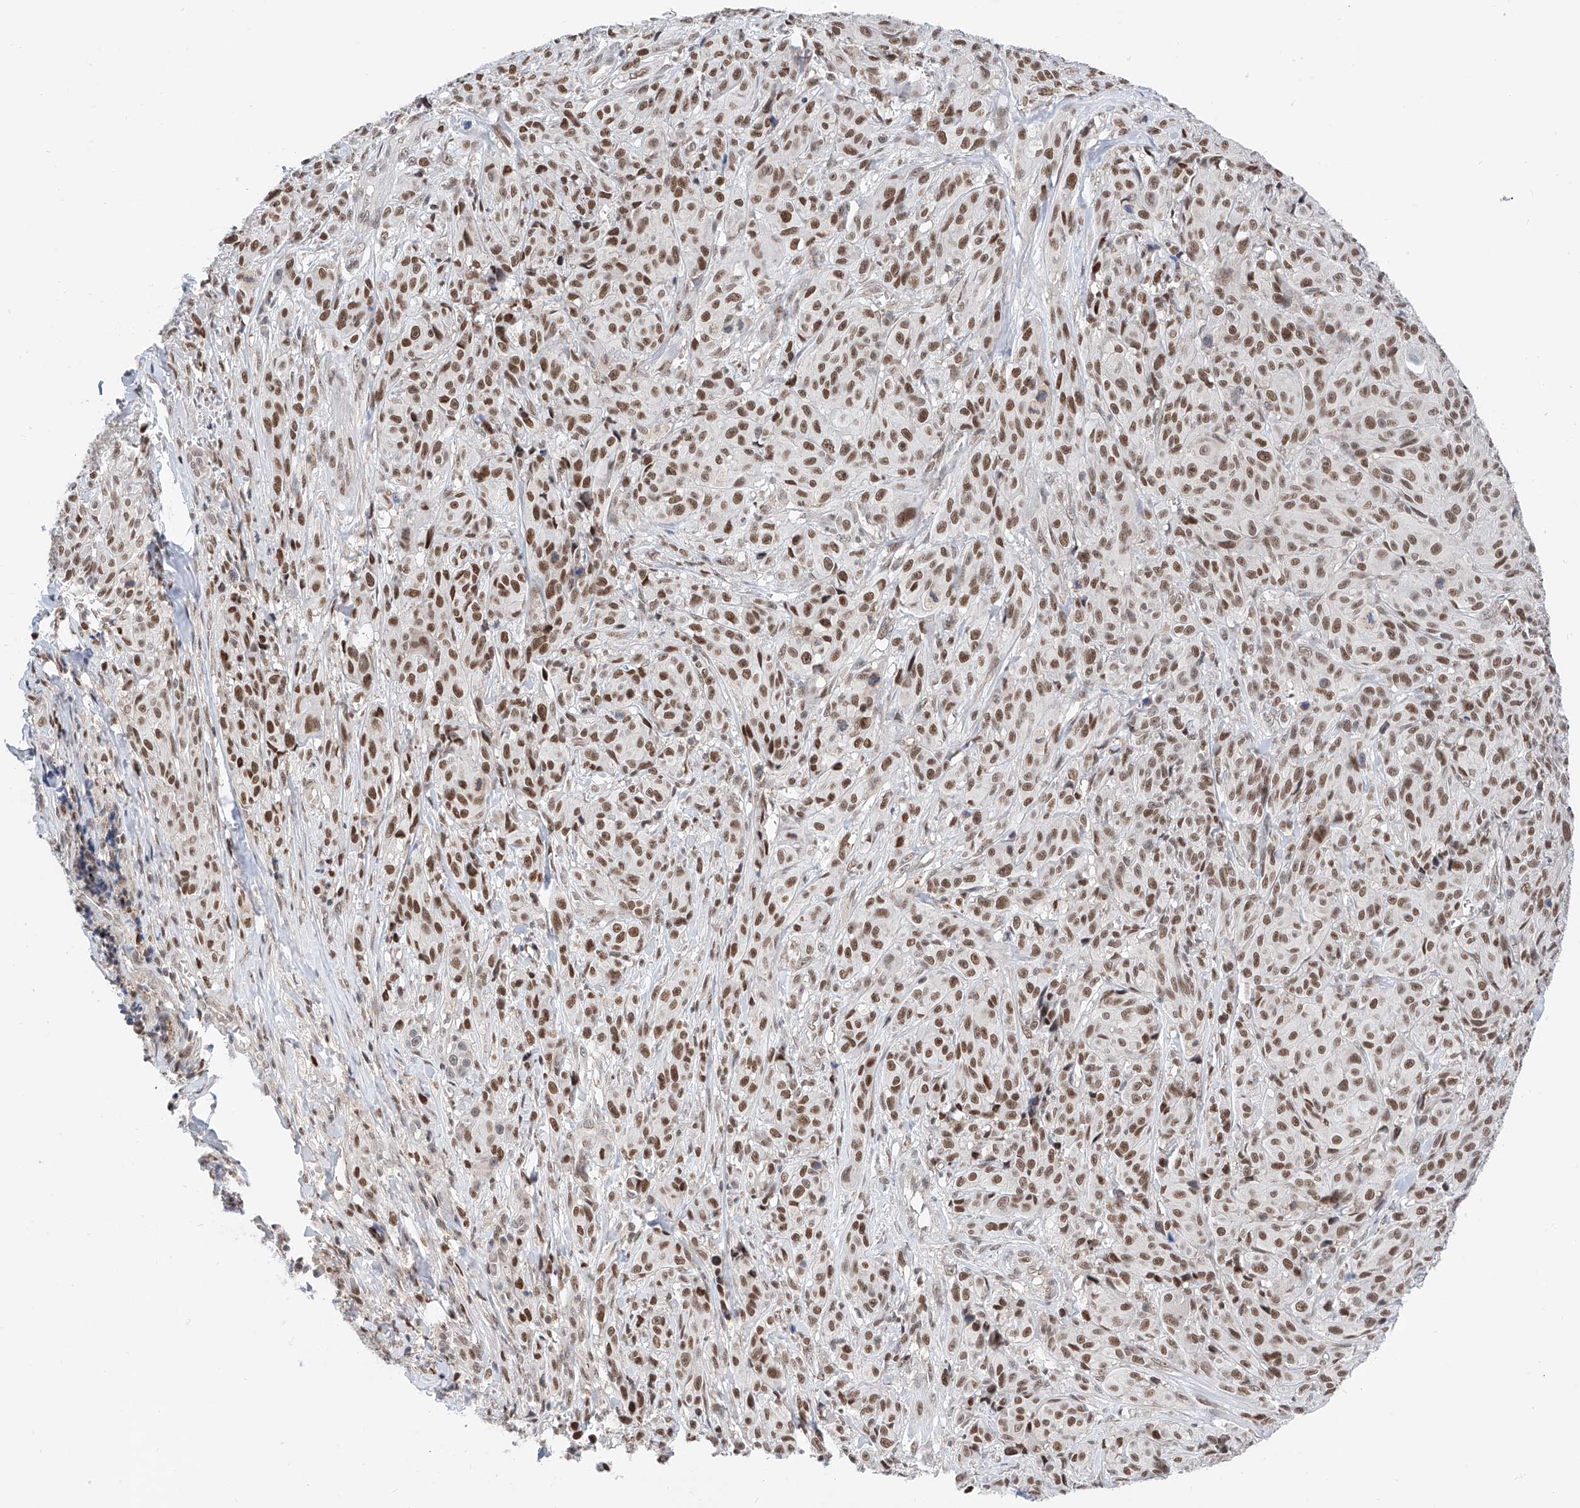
{"staining": {"intensity": "moderate", "quantity": ">75%", "location": "nuclear"}, "tissue": "melanoma", "cell_type": "Tumor cells", "image_type": "cancer", "snomed": [{"axis": "morphology", "description": "Malignant melanoma, NOS"}, {"axis": "topography", "description": "Skin"}], "caption": "Immunohistochemistry histopathology image of neoplastic tissue: melanoma stained using immunohistochemistry demonstrates medium levels of moderate protein expression localized specifically in the nuclear of tumor cells, appearing as a nuclear brown color.", "gene": "SNRNP200", "patient": {"sex": "male", "age": 73}}